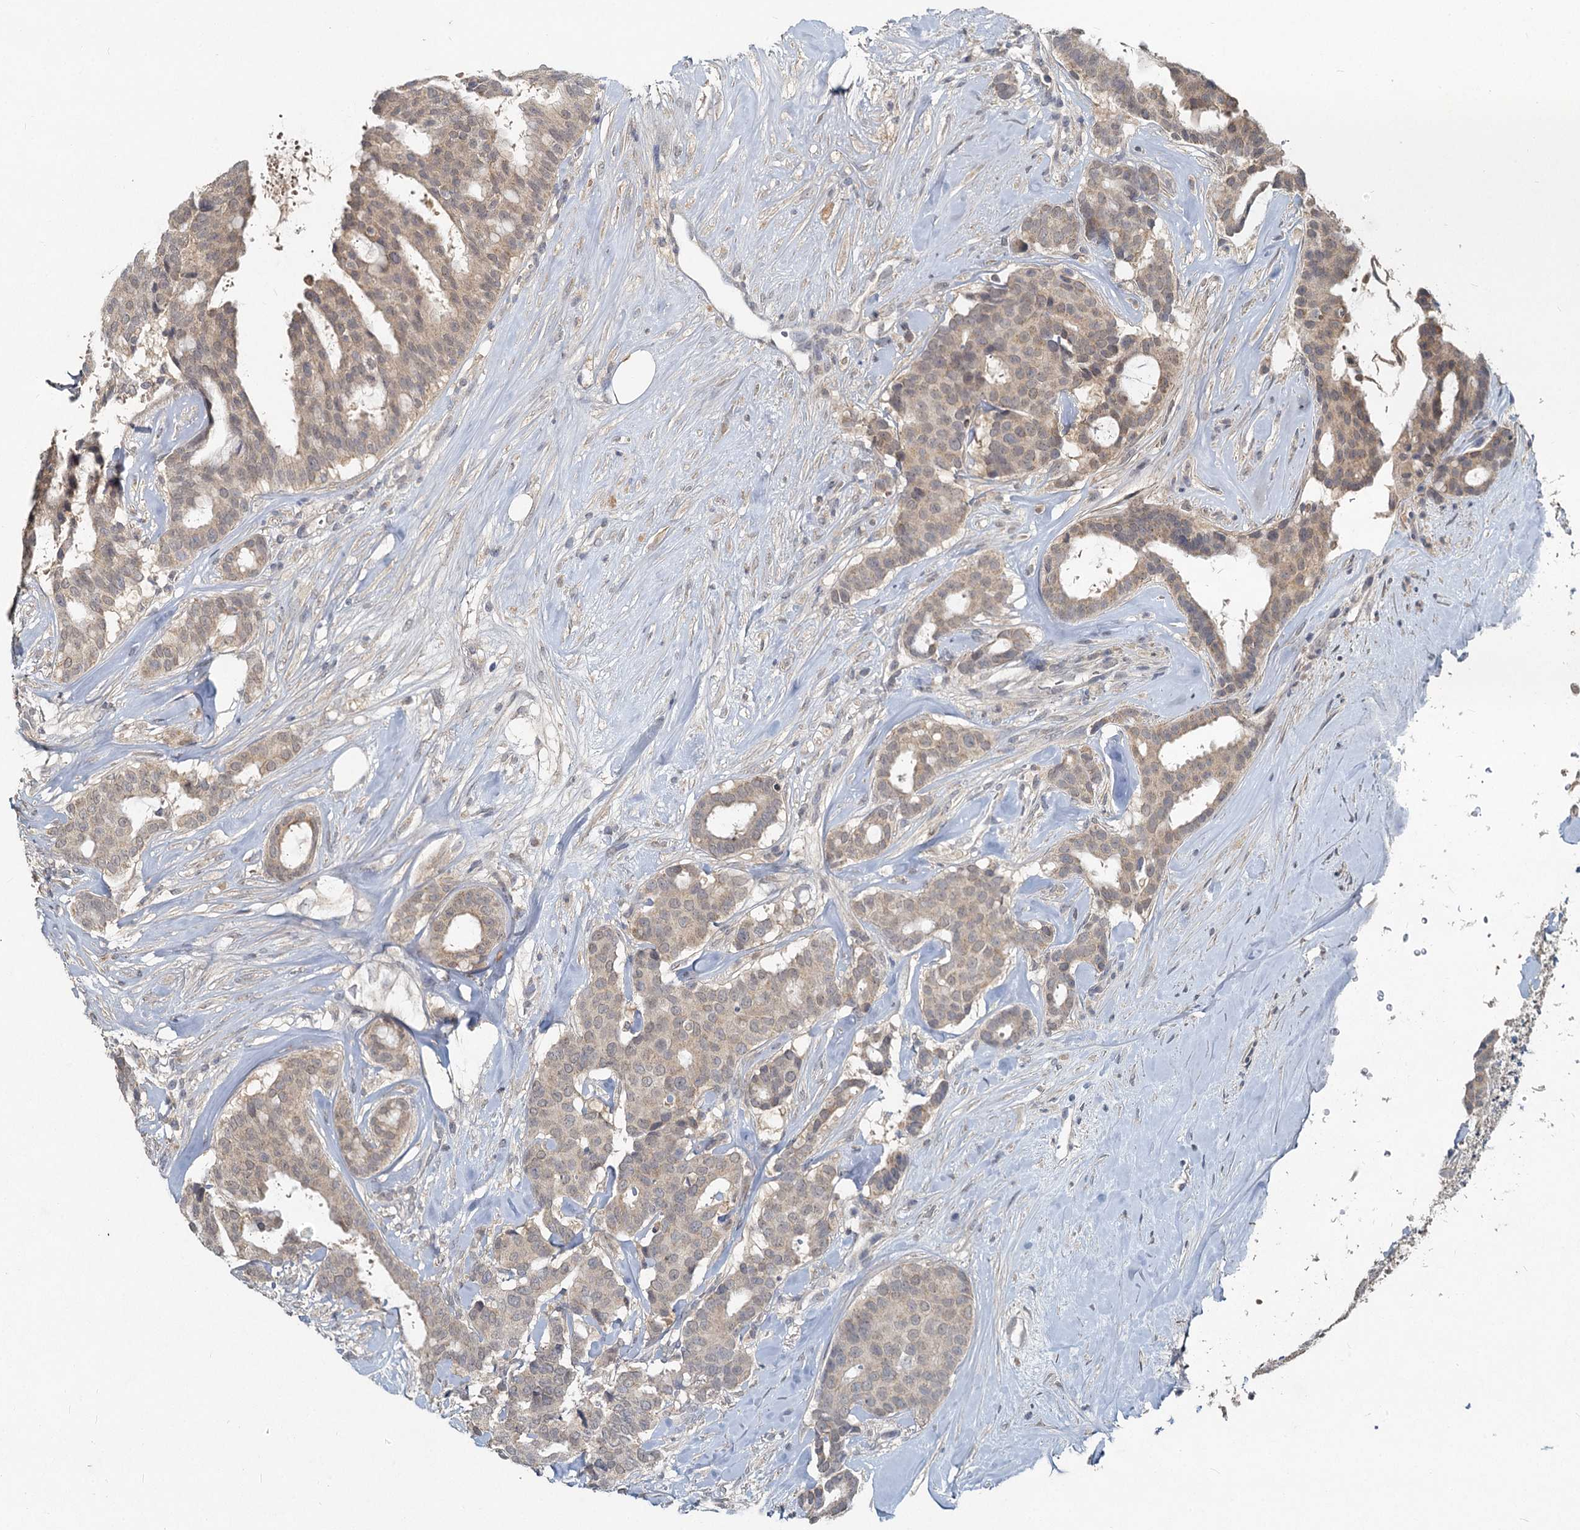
{"staining": {"intensity": "weak", "quantity": ">75%", "location": "cytoplasmic/membranous"}, "tissue": "breast cancer", "cell_type": "Tumor cells", "image_type": "cancer", "snomed": [{"axis": "morphology", "description": "Duct carcinoma"}, {"axis": "topography", "description": "Breast"}], "caption": "A histopathology image showing weak cytoplasmic/membranous staining in about >75% of tumor cells in intraductal carcinoma (breast), as visualized by brown immunohistochemical staining.", "gene": "HERC3", "patient": {"sex": "female", "age": 75}}